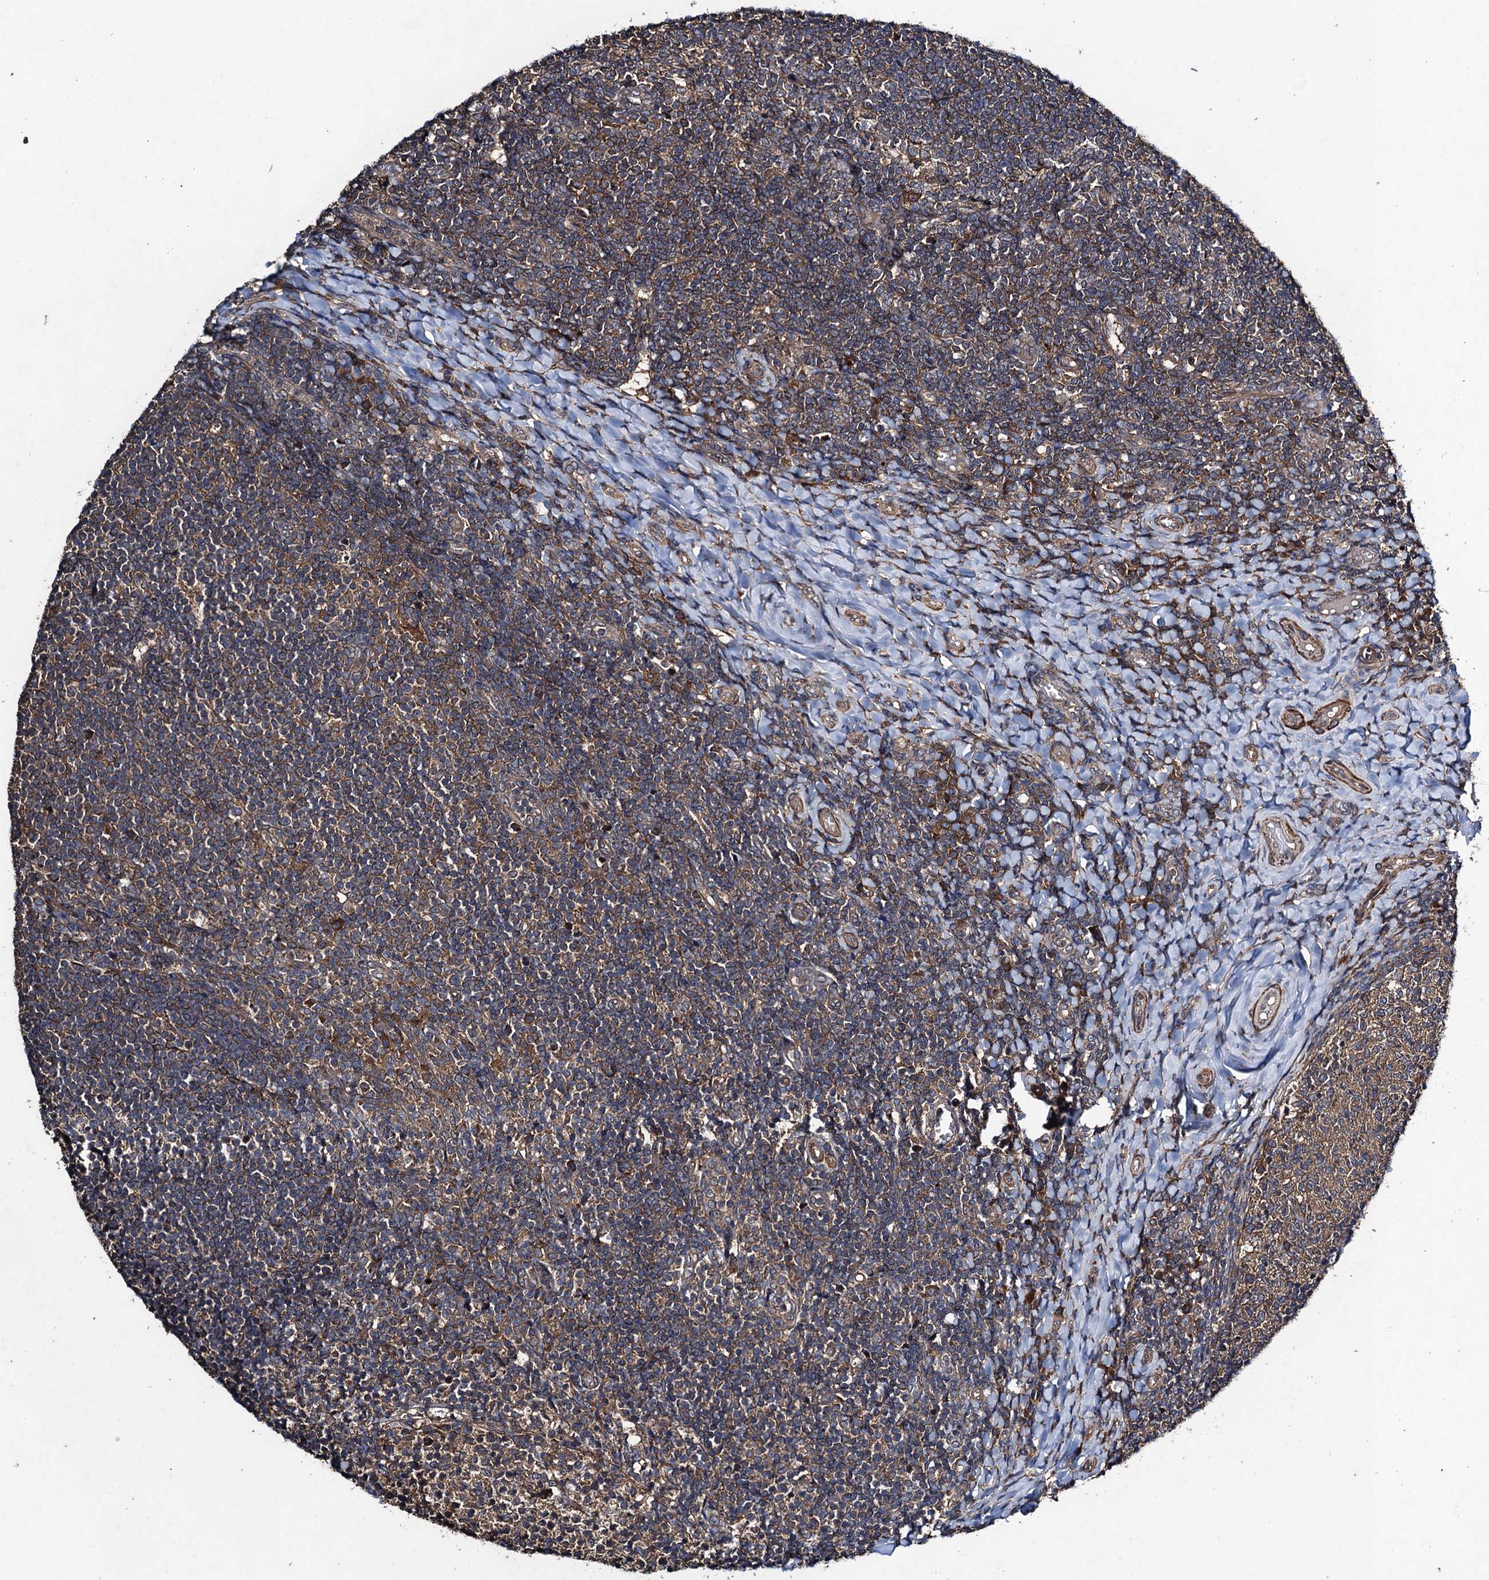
{"staining": {"intensity": "moderate", "quantity": ">75%", "location": "cytoplasmic/membranous"}, "tissue": "tonsil", "cell_type": "Germinal center cells", "image_type": "normal", "snomed": [{"axis": "morphology", "description": "Normal tissue, NOS"}, {"axis": "topography", "description": "Tonsil"}], "caption": "Protein staining of benign tonsil displays moderate cytoplasmic/membranous positivity in about >75% of germinal center cells.", "gene": "CNTN5", "patient": {"sex": "female", "age": 10}}